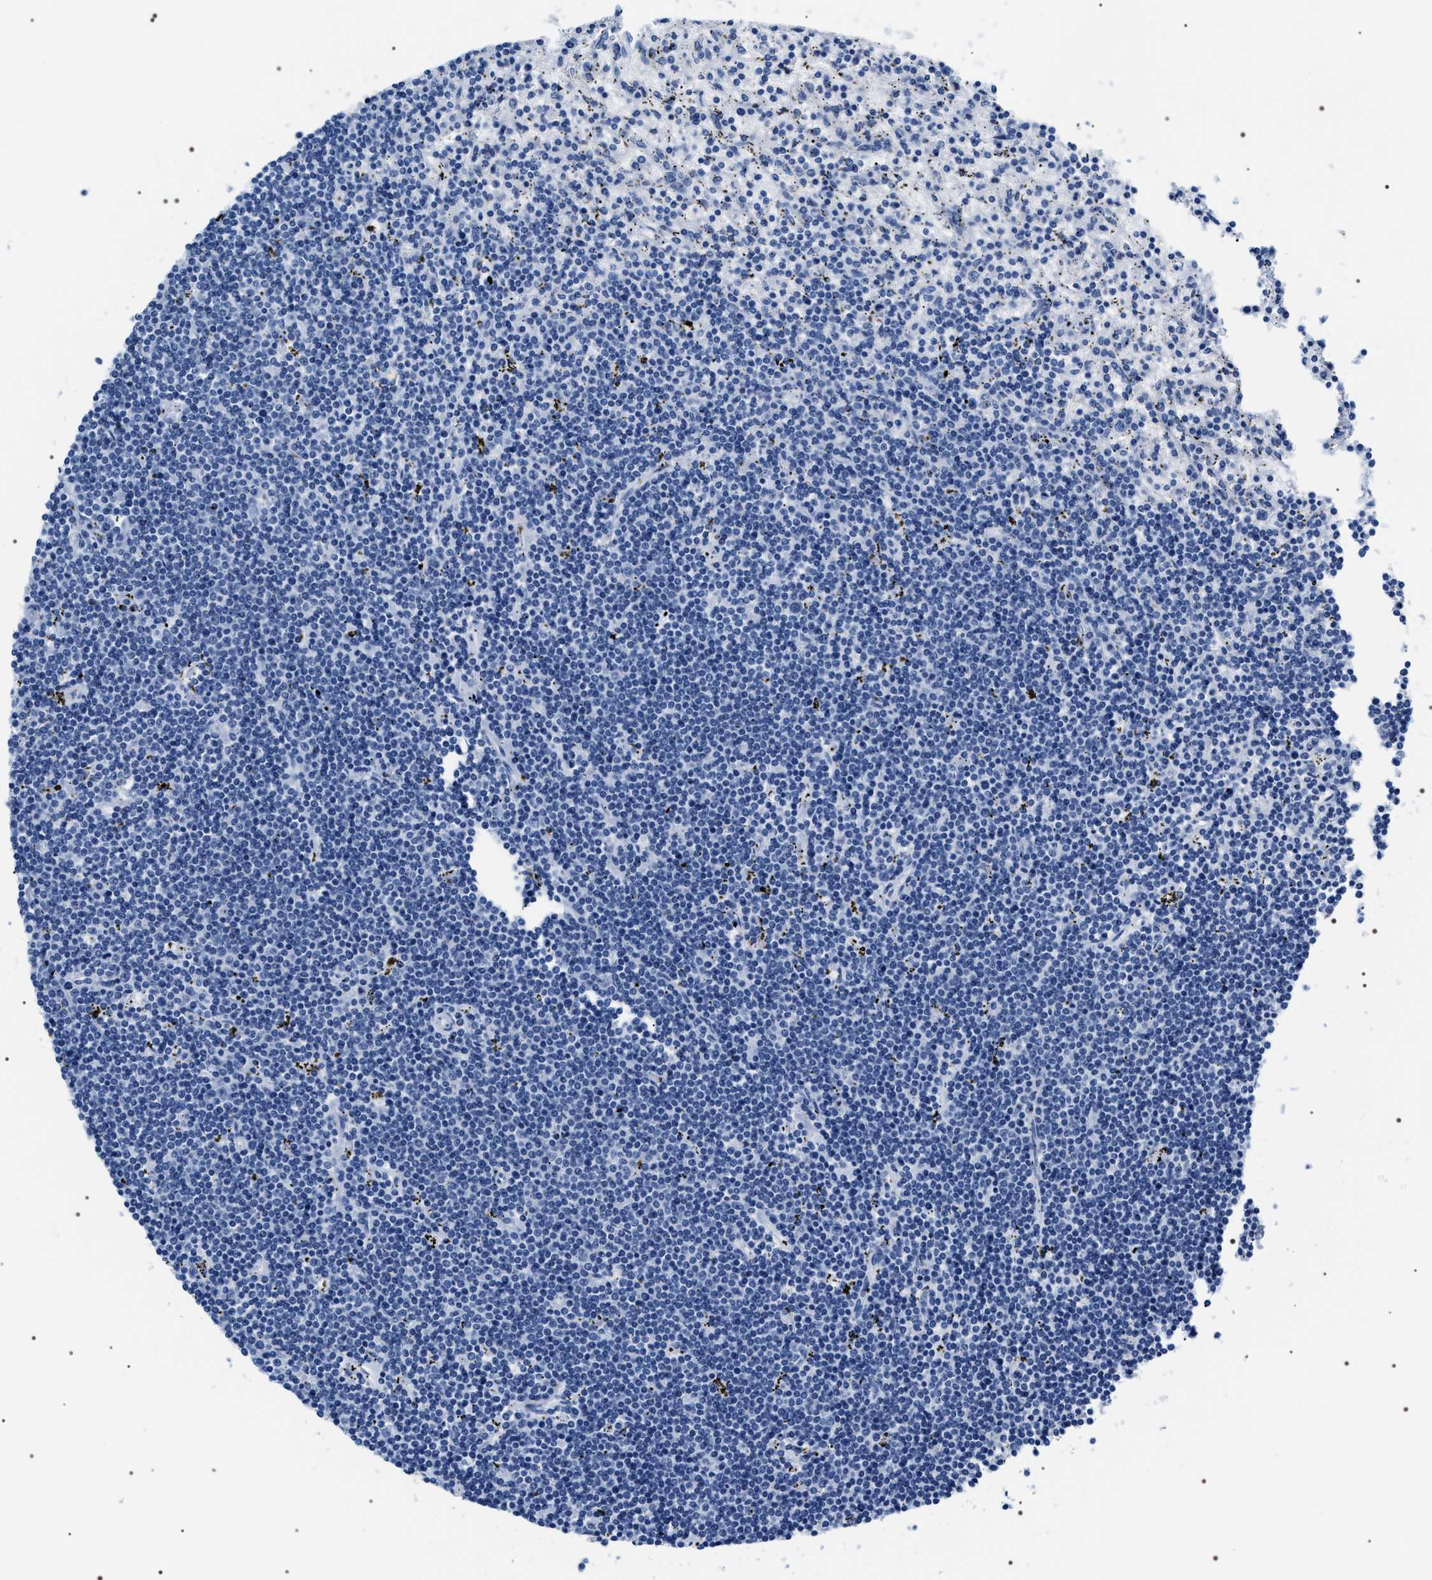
{"staining": {"intensity": "negative", "quantity": "none", "location": "none"}, "tissue": "lymphoma", "cell_type": "Tumor cells", "image_type": "cancer", "snomed": [{"axis": "morphology", "description": "Malignant lymphoma, non-Hodgkin's type, Low grade"}, {"axis": "topography", "description": "Spleen"}], "caption": "A high-resolution image shows IHC staining of lymphoma, which shows no significant positivity in tumor cells. The staining was performed using DAB (3,3'-diaminobenzidine) to visualize the protein expression in brown, while the nuclei were stained in blue with hematoxylin (Magnification: 20x).", "gene": "ADH4", "patient": {"sex": "male", "age": 76}}